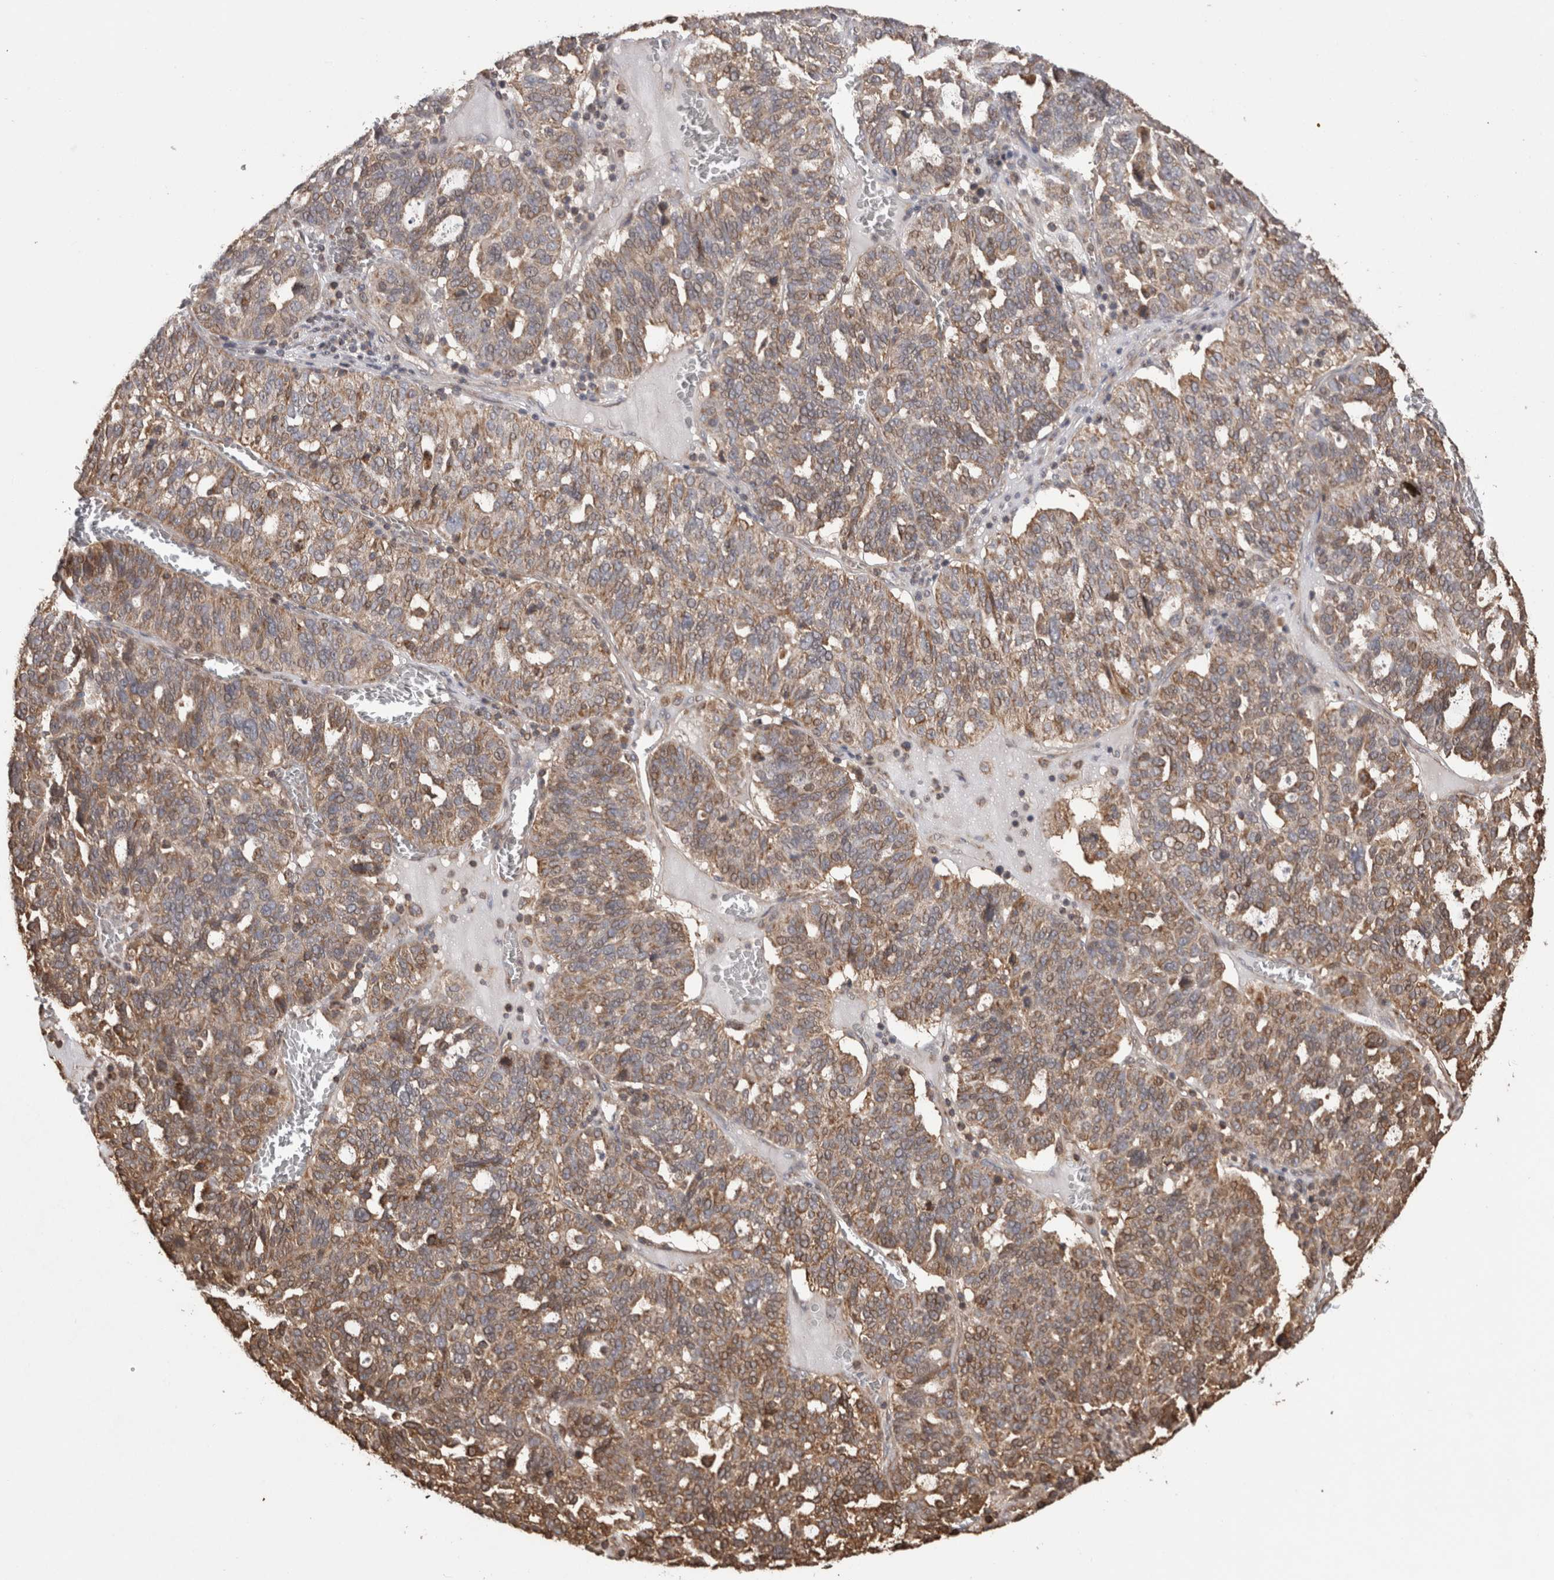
{"staining": {"intensity": "moderate", "quantity": "25%-75%", "location": "cytoplasmic/membranous"}, "tissue": "ovarian cancer", "cell_type": "Tumor cells", "image_type": "cancer", "snomed": [{"axis": "morphology", "description": "Cystadenocarcinoma, serous, NOS"}, {"axis": "topography", "description": "Ovary"}], "caption": "Serous cystadenocarcinoma (ovarian) stained with DAB IHC displays medium levels of moderate cytoplasmic/membranous expression in about 25%-75% of tumor cells.", "gene": "IMMP2L", "patient": {"sex": "female", "age": 59}}